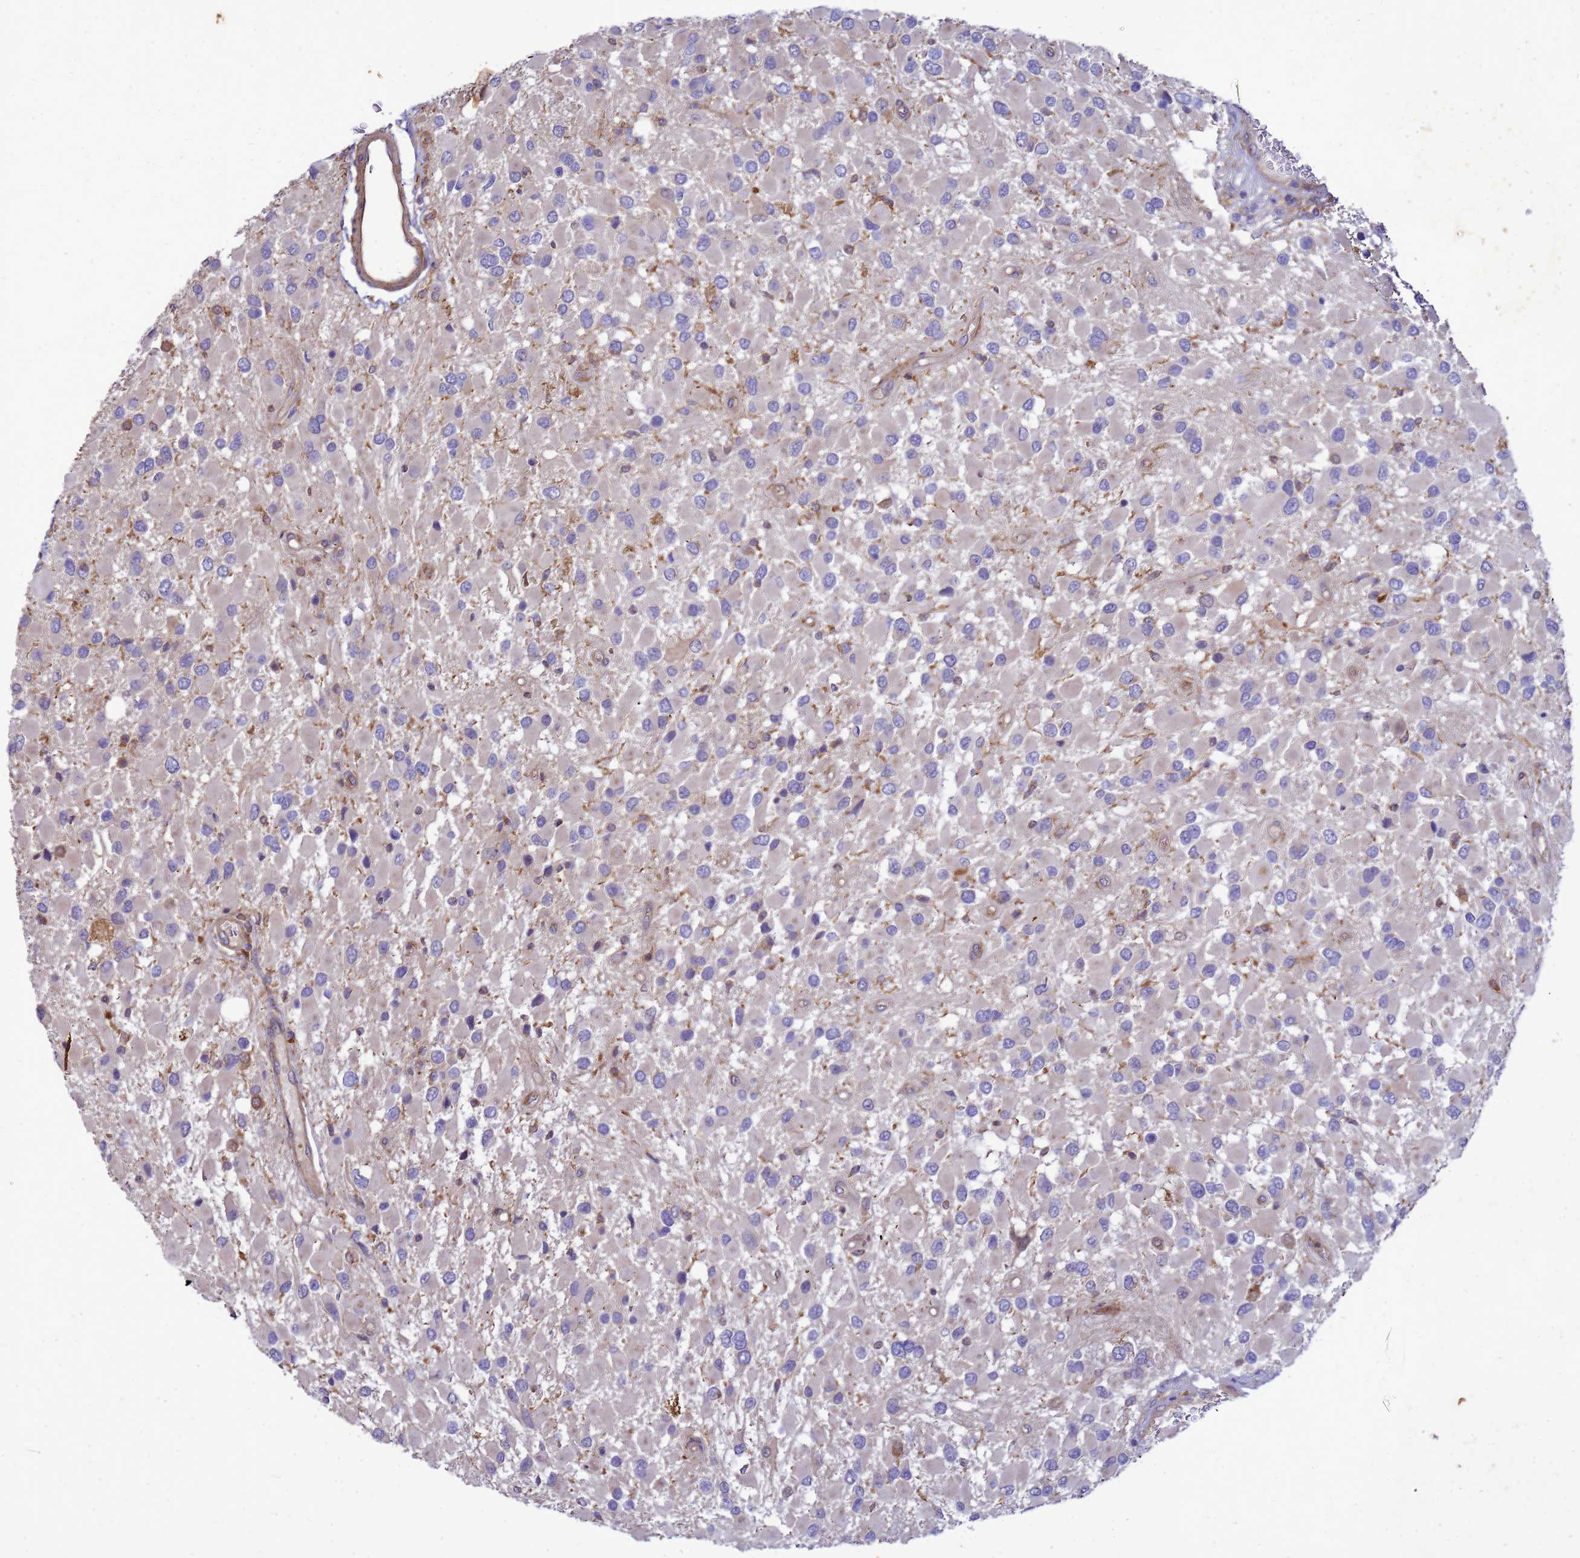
{"staining": {"intensity": "negative", "quantity": "none", "location": "none"}, "tissue": "glioma", "cell_type": "Tumor cells", "image_type": "cancer", "snomed": [{"axis": "morphology", "description": "Glioma, malignant, High grade"}, {"axis": "topography", "description": "Brain"}], "caption": "Tumor cells are negative for brown protein staining in glioma. Brightfield microscopy of immunohistochemistry stained with DAB (brown) and hematoxylin (blue), captured at high magnification.", "gene": "RNF215", "patient": {"sex": "male", "age": 53}}